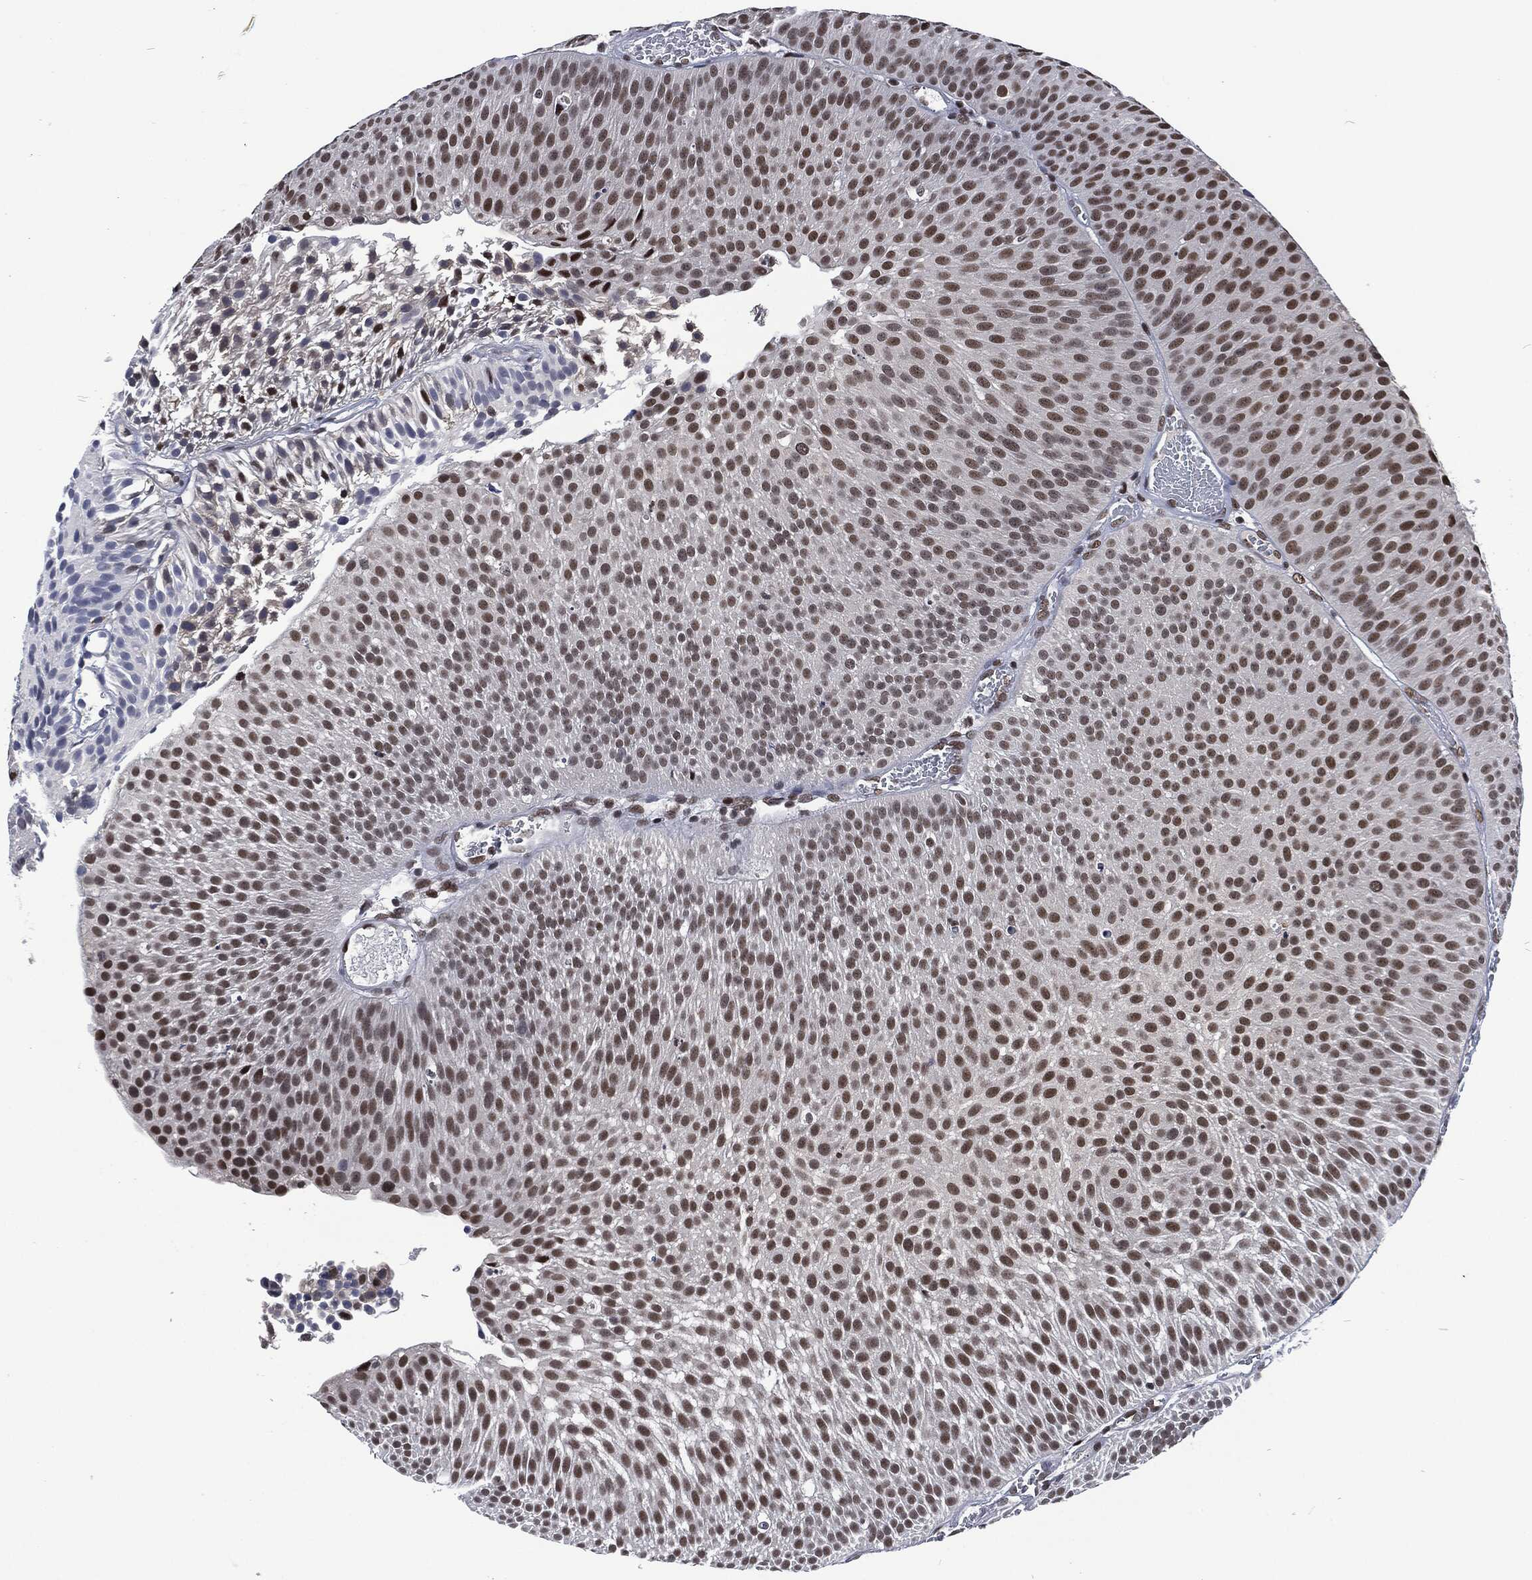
{"staining": {"intensity": "strong", "quantity": "25%-75%", "location": "nuclear"}, "tissue": "urothelial cancer", "cell_type": "Tumor cells", "image_type": "cancer", "snomed": [{"axis": "morphology", "description": "Urothelial carcinoma, Low grade"}, {"axis": "topography", "description": "Urinary bladder"}], "caption": "Urothelial cancer stained with a protein marker exhibits strong staining in tumor cells.", "gene": "DCPS", "patient": {"sex": "male", "age": 65}}